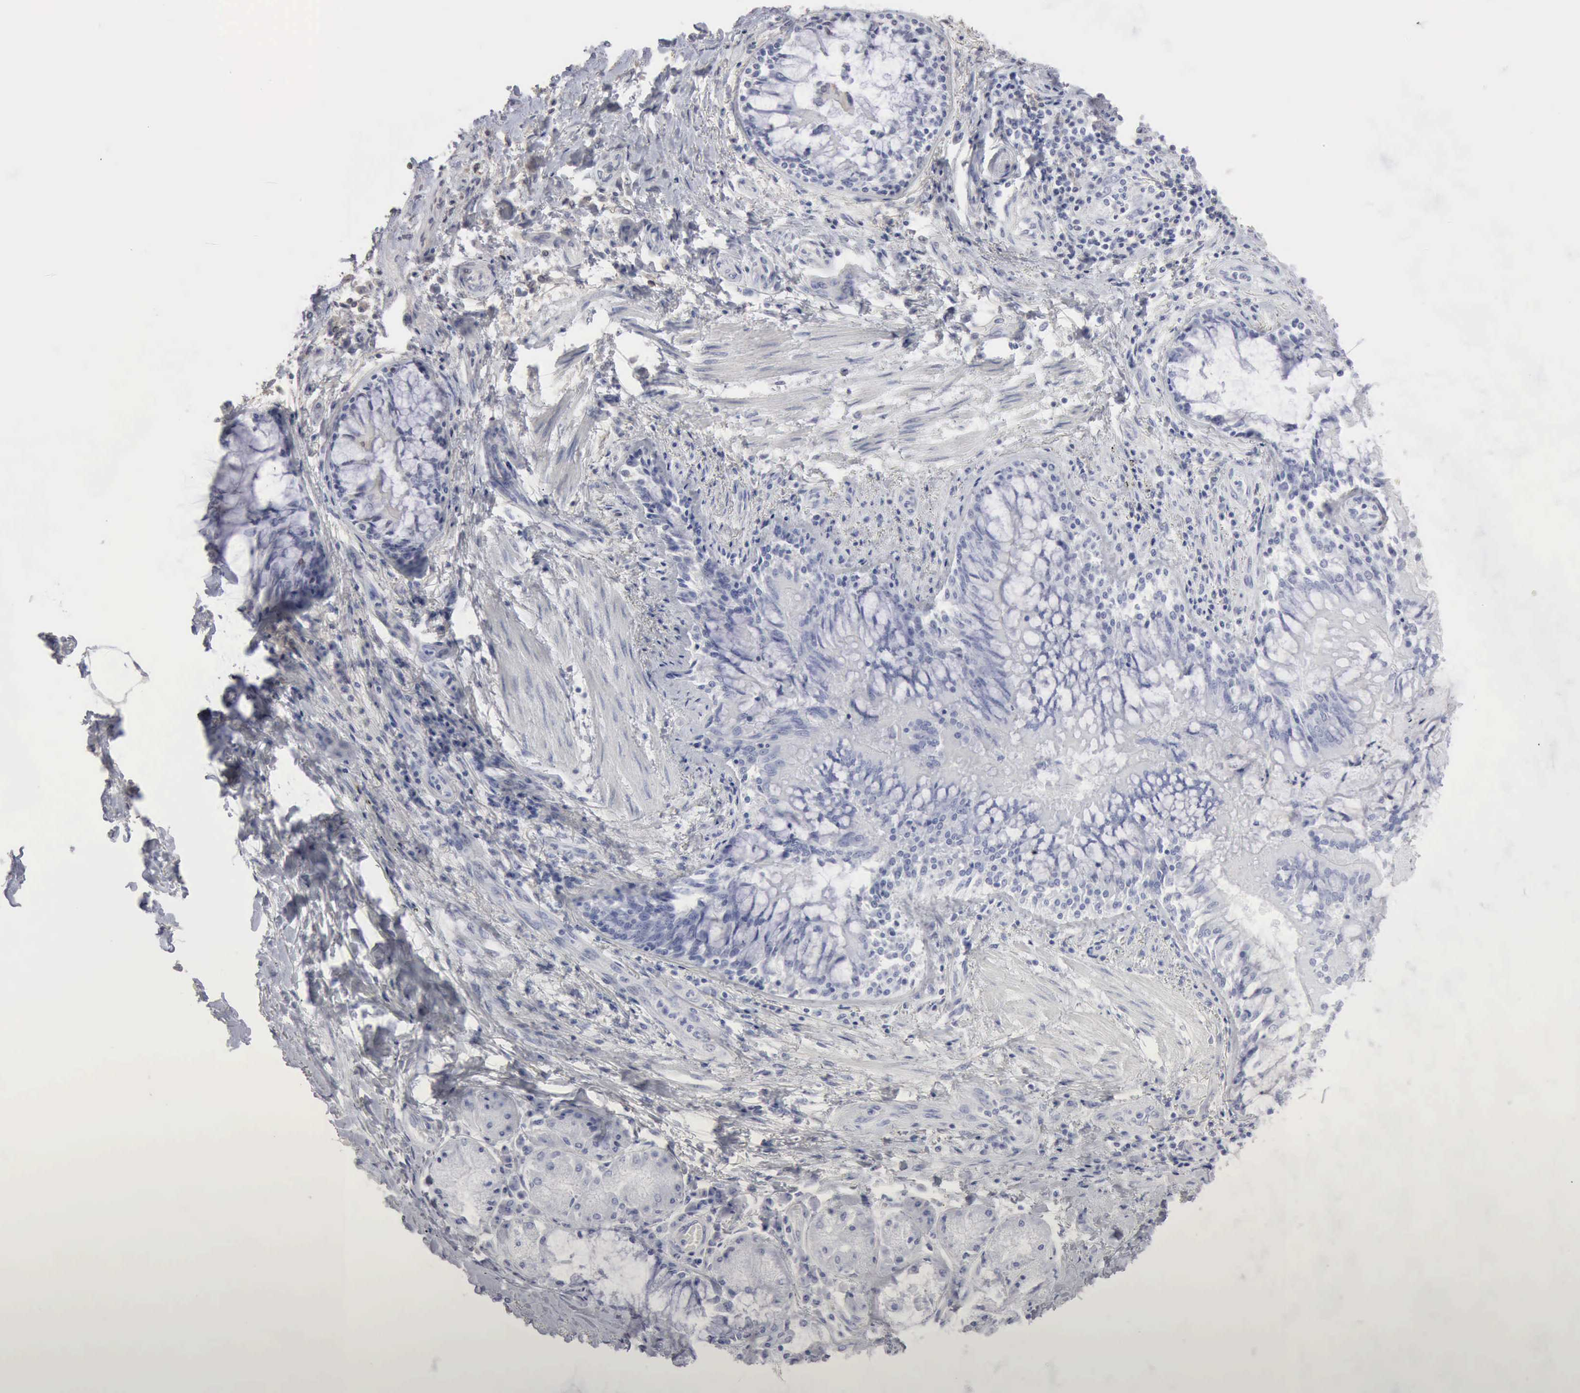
{"staining": {"intensity": "negative", "quantity": "none", "location": "none"}, "tissue": "adipose tissue", "cell_type": "Adipocytes", "image_type": "normal", "snomed": [{"axis": "morphology", "description": "Normal tissue, NOS"}, {"axis": "morphology", "description": "Adenocarcinoma, NOS"}, {"axis": "topography", "description": "Cartilage tissue"}, {"axis": "topography", "description": "Lung"}], "caption": "Unremarkable adipose tissue was stained to show a protein in brown. There is no significant positivity in adipocytes. (Brightfield microscopy of DAB (3,3'-diaminobenzidine) immunohistochemistry at high magnification).", "gene": "STAT1", "patient": {"sex": "female", "age": 67}}